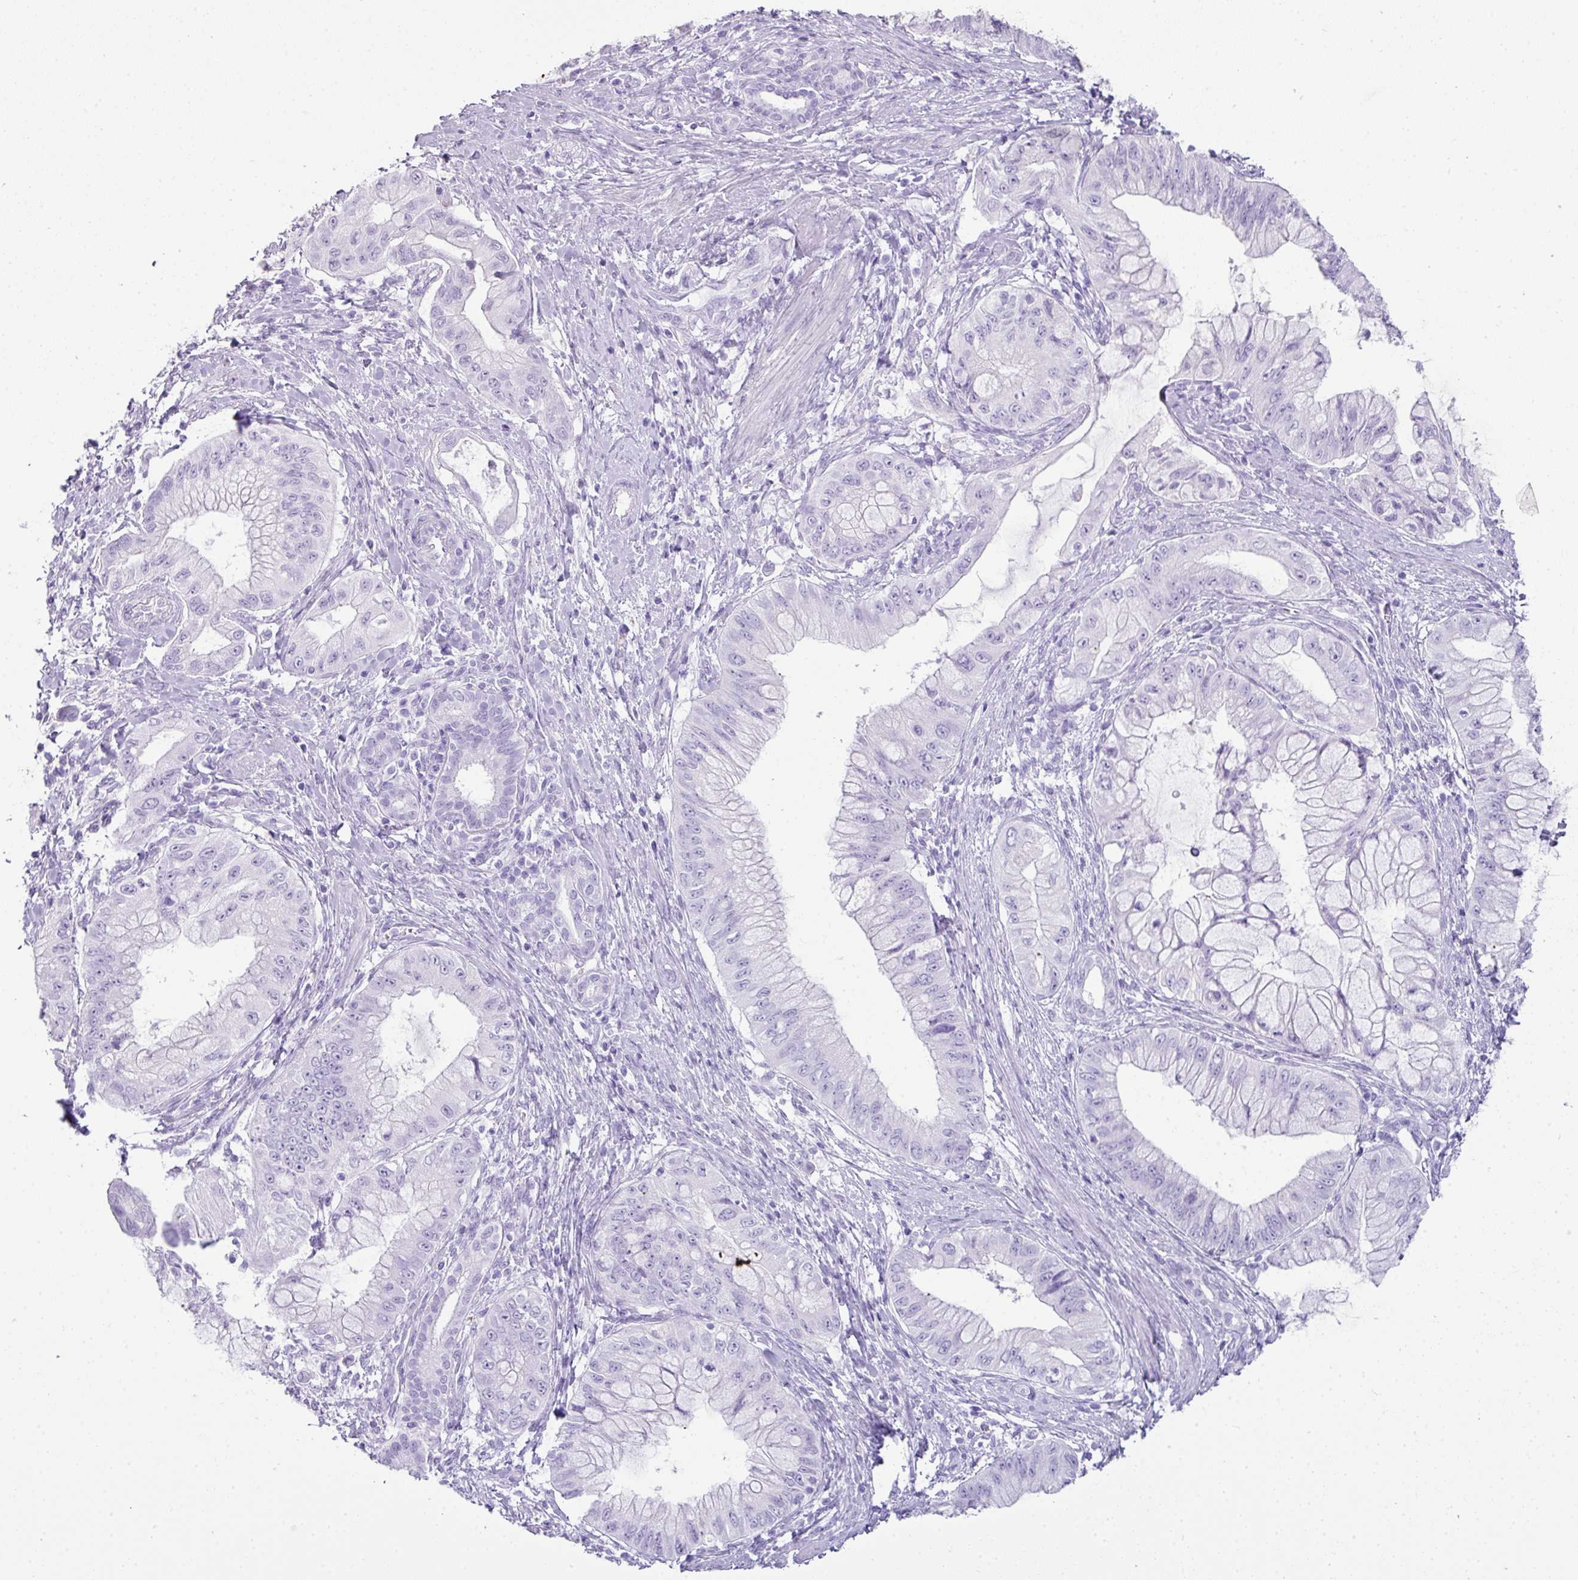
{"staining": {"intensity": "negative", "quantity": "none", "location": "none"}, "tissue": "pancreatic cancer", "cell_type": "Tumor cells", "image_type": "cancer", "snomed": [{"axis": "morphology", "description": "Adenocarcinoma, NOS"}, {"axis": "topography", "description": "Pancreas"}], "caption": "Human adenocarcinoma (pancreatic) stained for a protein using IHC displays no expression in tumor cells.", "gene": "TNP1", "patient": {"sex": "male", "age": 48}}